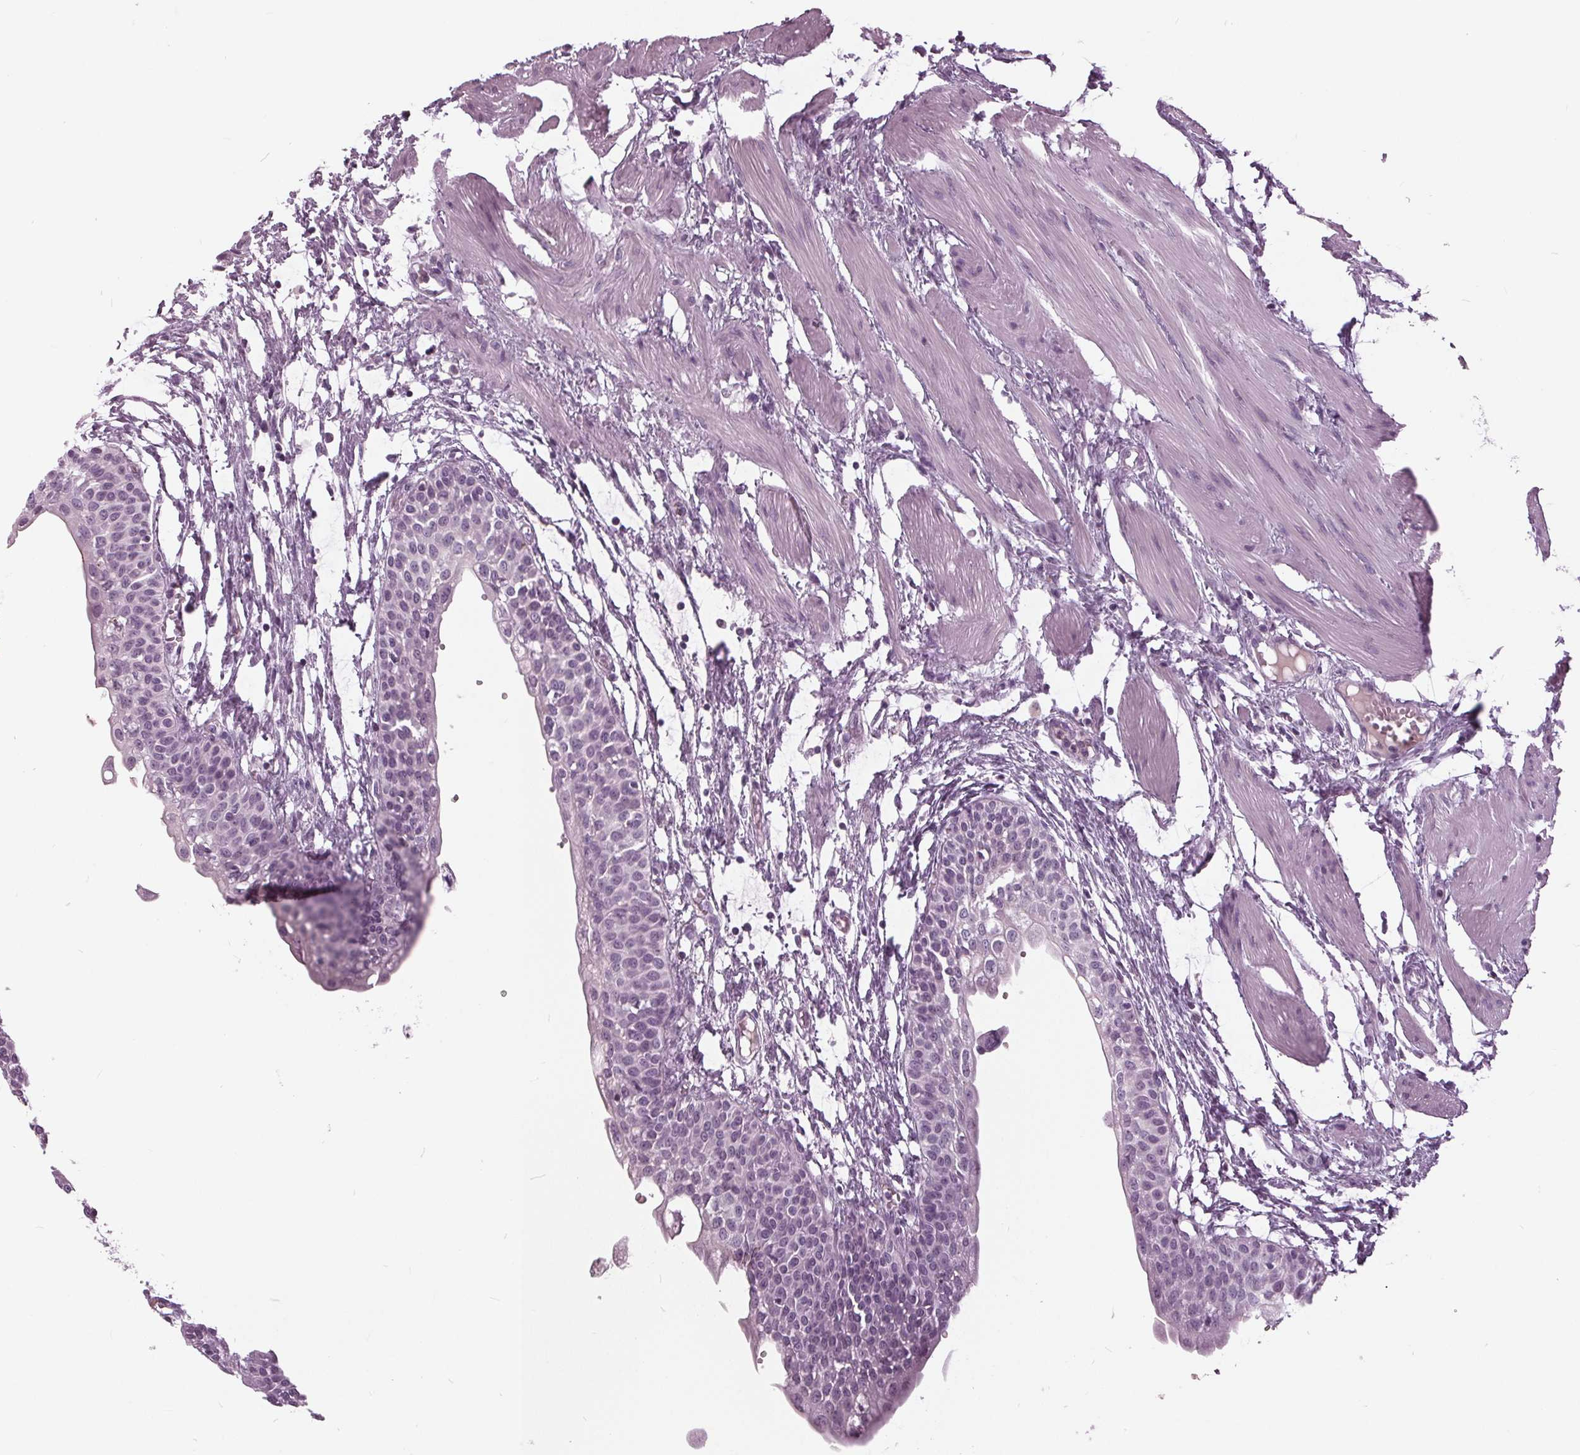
{"staining": {"intensity": "negative", "quantity": "none", "location": "none"}, "tissue": "urinary bladder", "cell_type": "Urothelial cells", "image_type": "normal", "snomed": [{"axis": "morphology", "description": "Normal tissue, NOS"}, {"axis": "topography", "description": "Urinary bladder"}, {"axis": "topography", "description": "Peripheral nerve tissue"}], "caption": "Immunohistochemistry (IHC) photomicrograph of normal urinary bladder stained for a protein (brown), which displays no expression in urothelial cells. The staining was performed using DAB (3,3'-diaminobenzidine) to visualize the protein expression in brown, while the nuclei were stained in blue with hematoxylin (Magnification: 20x).", "gene": "SLC9A4", "patient": {"sex": "male", "age": 55}}